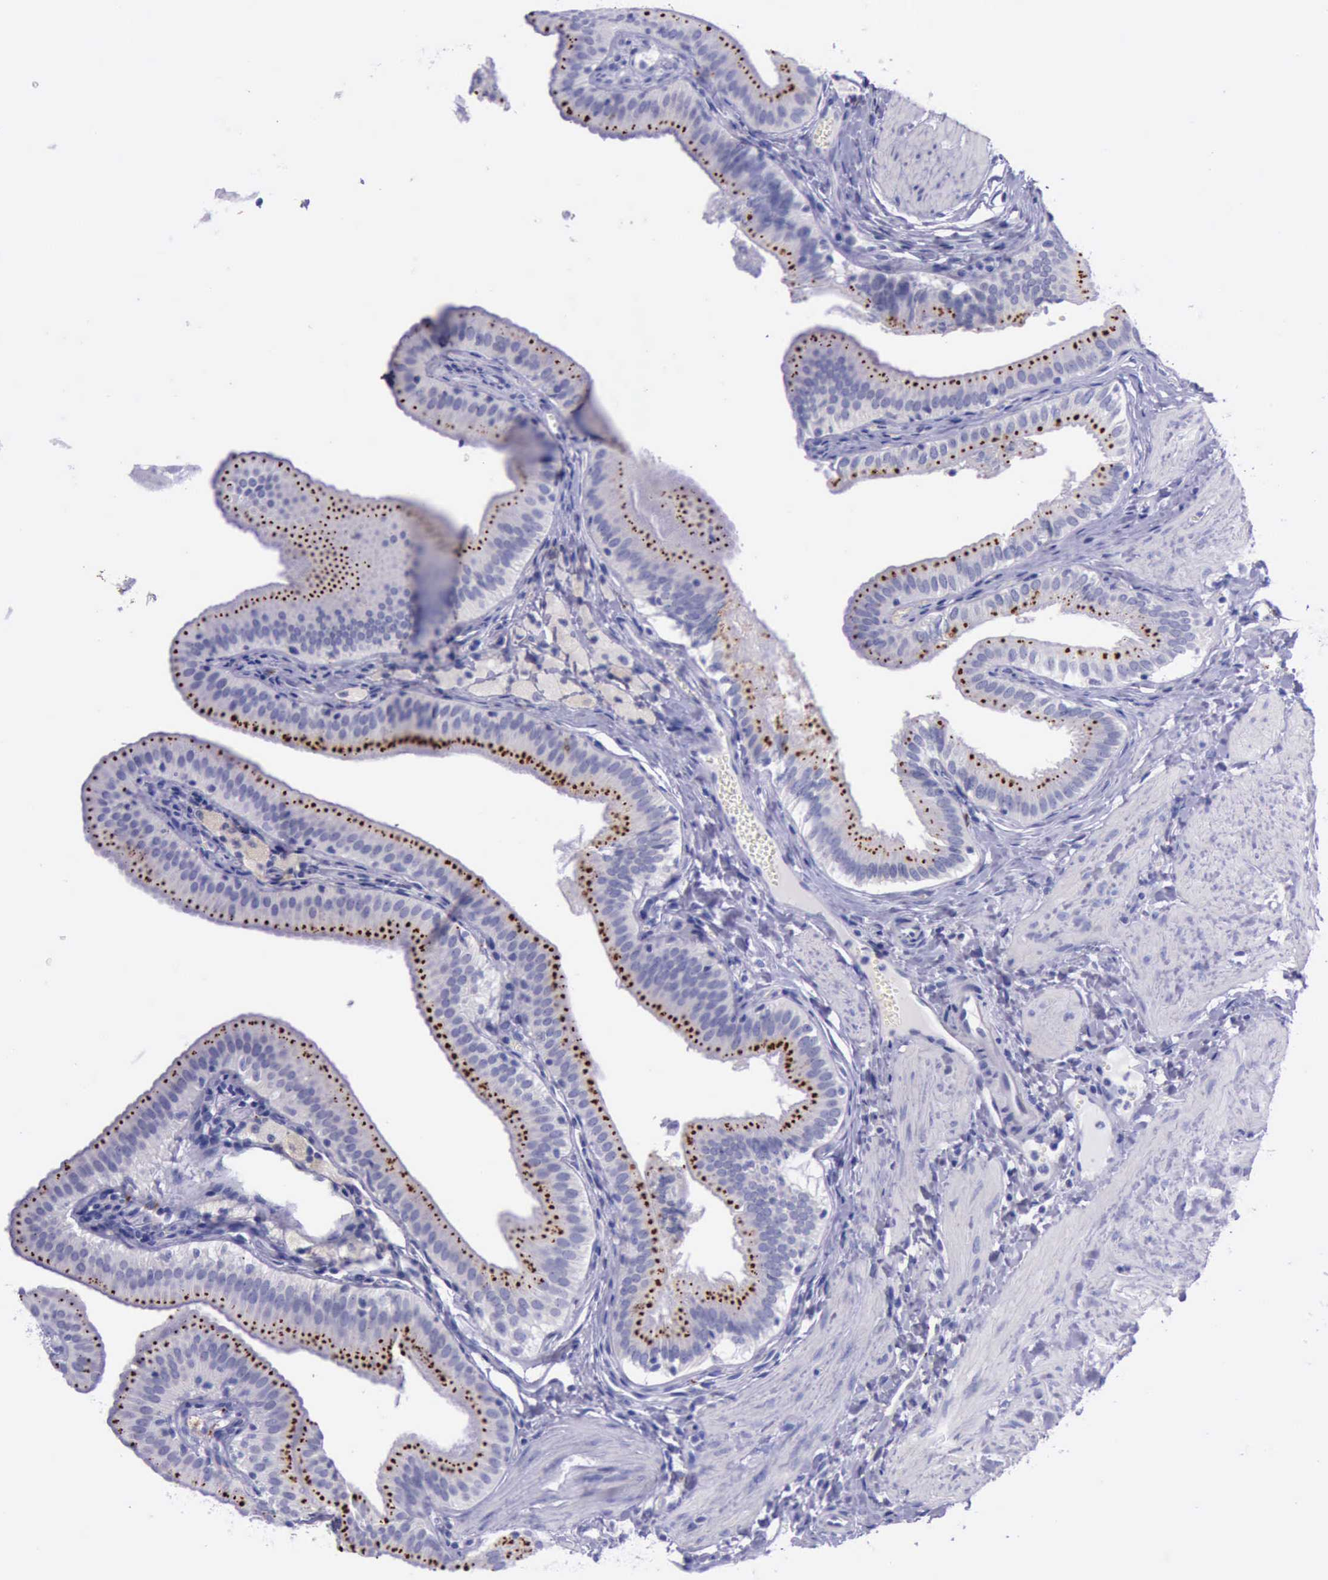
{"staining": {"intensity": "moderate", "quantity": ">75%", "location": "cytoplasmic/membranous"}, "tissue": "gallbladder", "cell_type": "Glandular cells", "image_type": "normal", "snomed": [{"axis": "morphology", "description": "Normal tissue, NOS"}, {"axis": "topography", "description": "Gallbladder"}], "caption": "Approximately >75% of glandular cells in benign human gallbladder show moderate cytoplasmic/membranous protein positivity as visualized by brown immunohistochemical staining.", "gene": "GLA", "patient": {"sex": "female", "age": 24}}